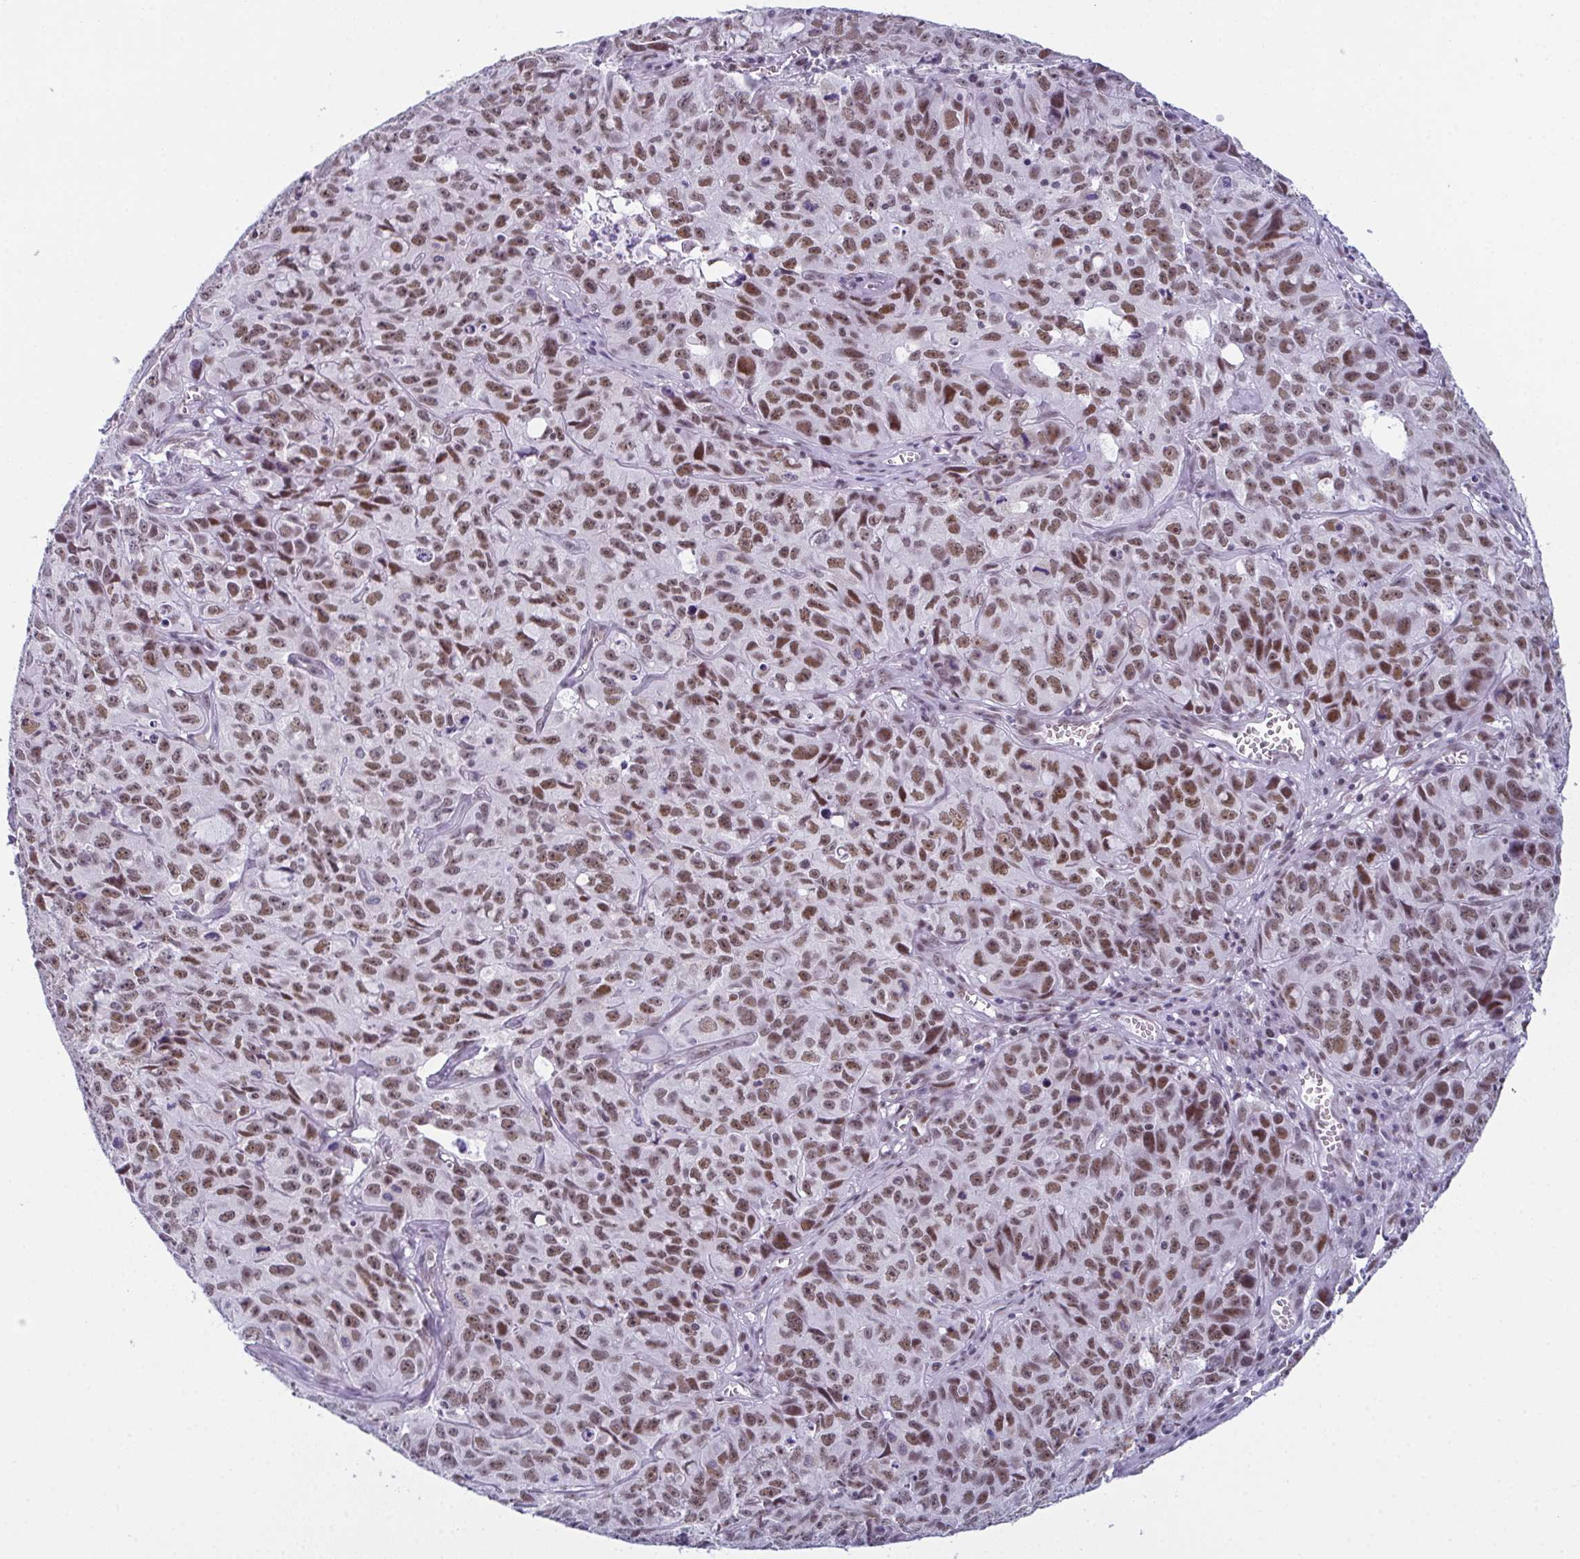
{"staining": {"intensity": "moderate", "quantity": ">75%", "location": "nuclear"}, "tissue": "cervical cancer", "cell_type": "Tumor cells", "image_type": "cancer", "snomed": [{"axis": "morphology", "description": "Squamous cell carcinoma, NOS"}, {"axis": "topography", "description": "Cervix"}], "caption": "Protein expression analysis of human squamous cell carcinoma (cervical) reveals moderate nuclear staining in about >75% of tumor cells. (Brightfield microscopy of DAB IHC at high magnification).", "gene": "RBM7", "patient": {"sex": "female", "age": 28}}